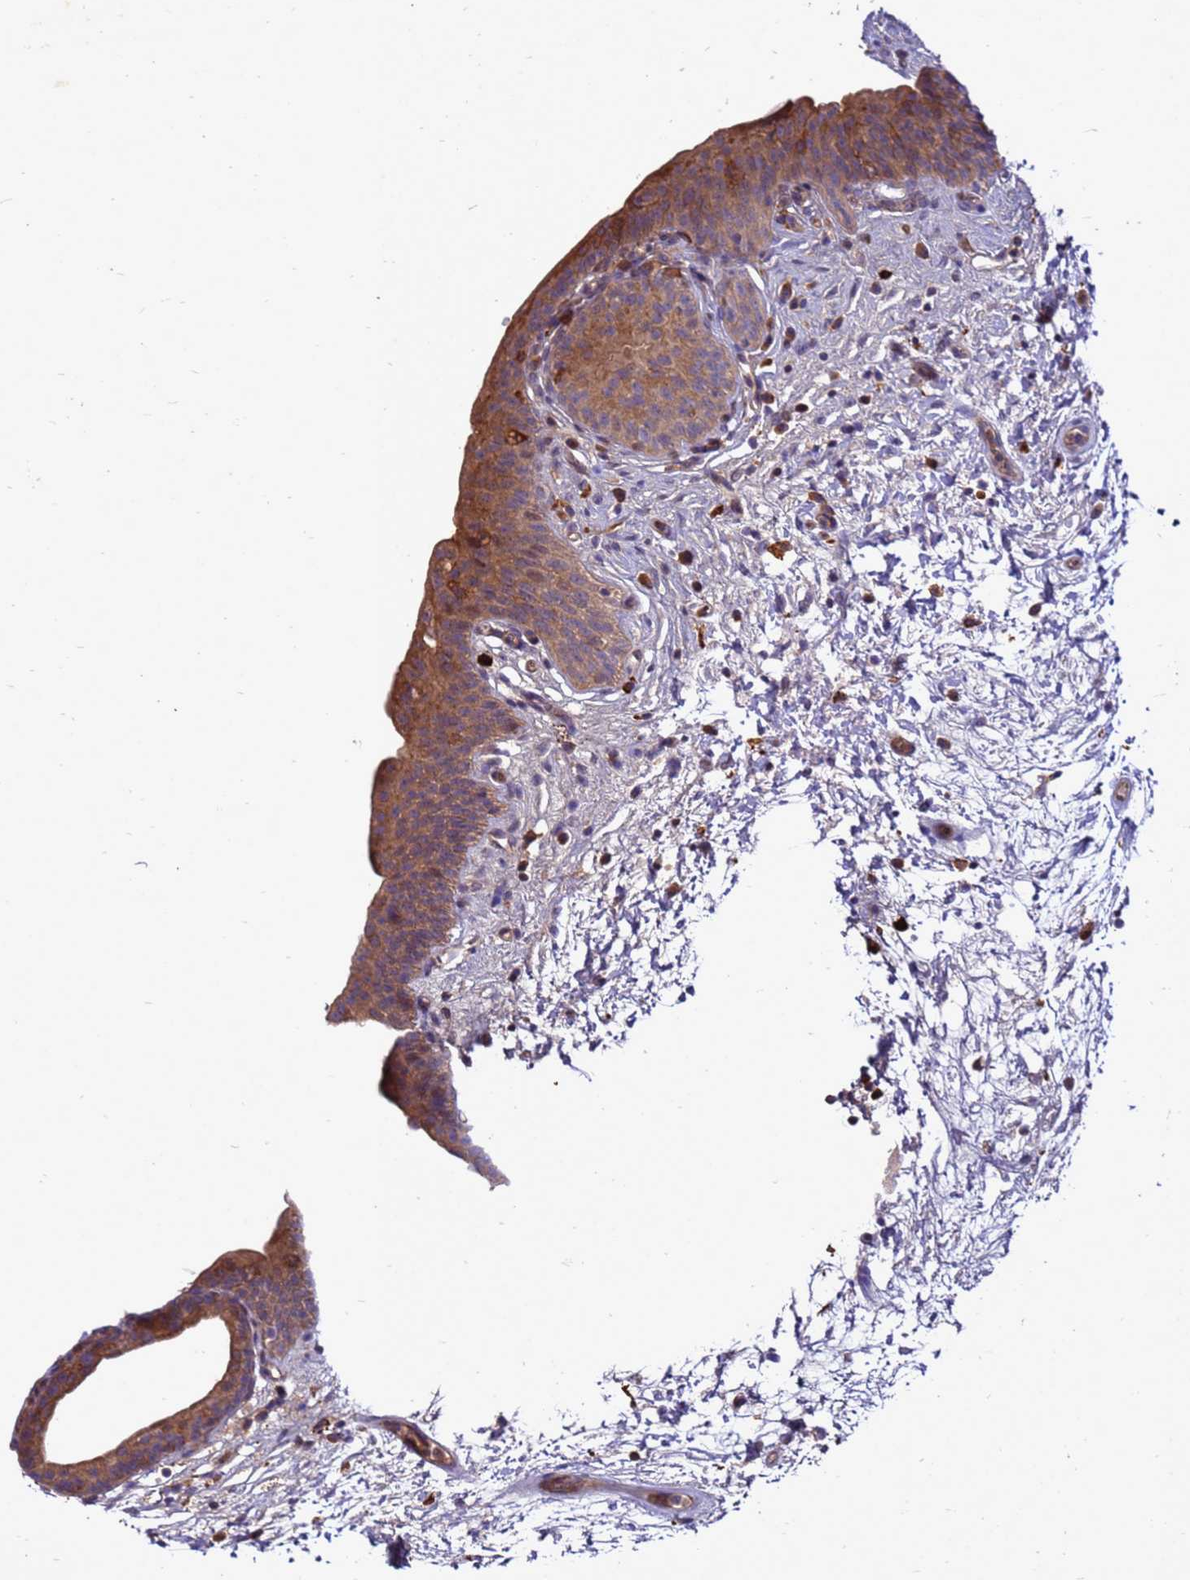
{"staining": {"intensity": "moderate", "quantity": "25%-75%", "location": "cytoplasmic/membranous,nuclear"}, "tissue": "urinary bladder", "cell_type": "Urothelial cells", "image_type": "normal", "snomed": [{"axis": "morphology", "description": "Normal tissue, NOS"}, {"axis": "topography", "description": "Urinary bladder"}], "caption": "High-magnification brightfield microscopy of benign urinary bladder stained with DAB (brown) and counterstained with hematoxylin (blue). urothelial cells exhibit moderate cytoplasmic/membranous,nuclear staining is appreciated in about25%-75% of cells. The protein of interest is shown in brown color, while the nuclei are stained blue.", "gene": "RNF215", "patient": {"sex": "male", "age": 83}}